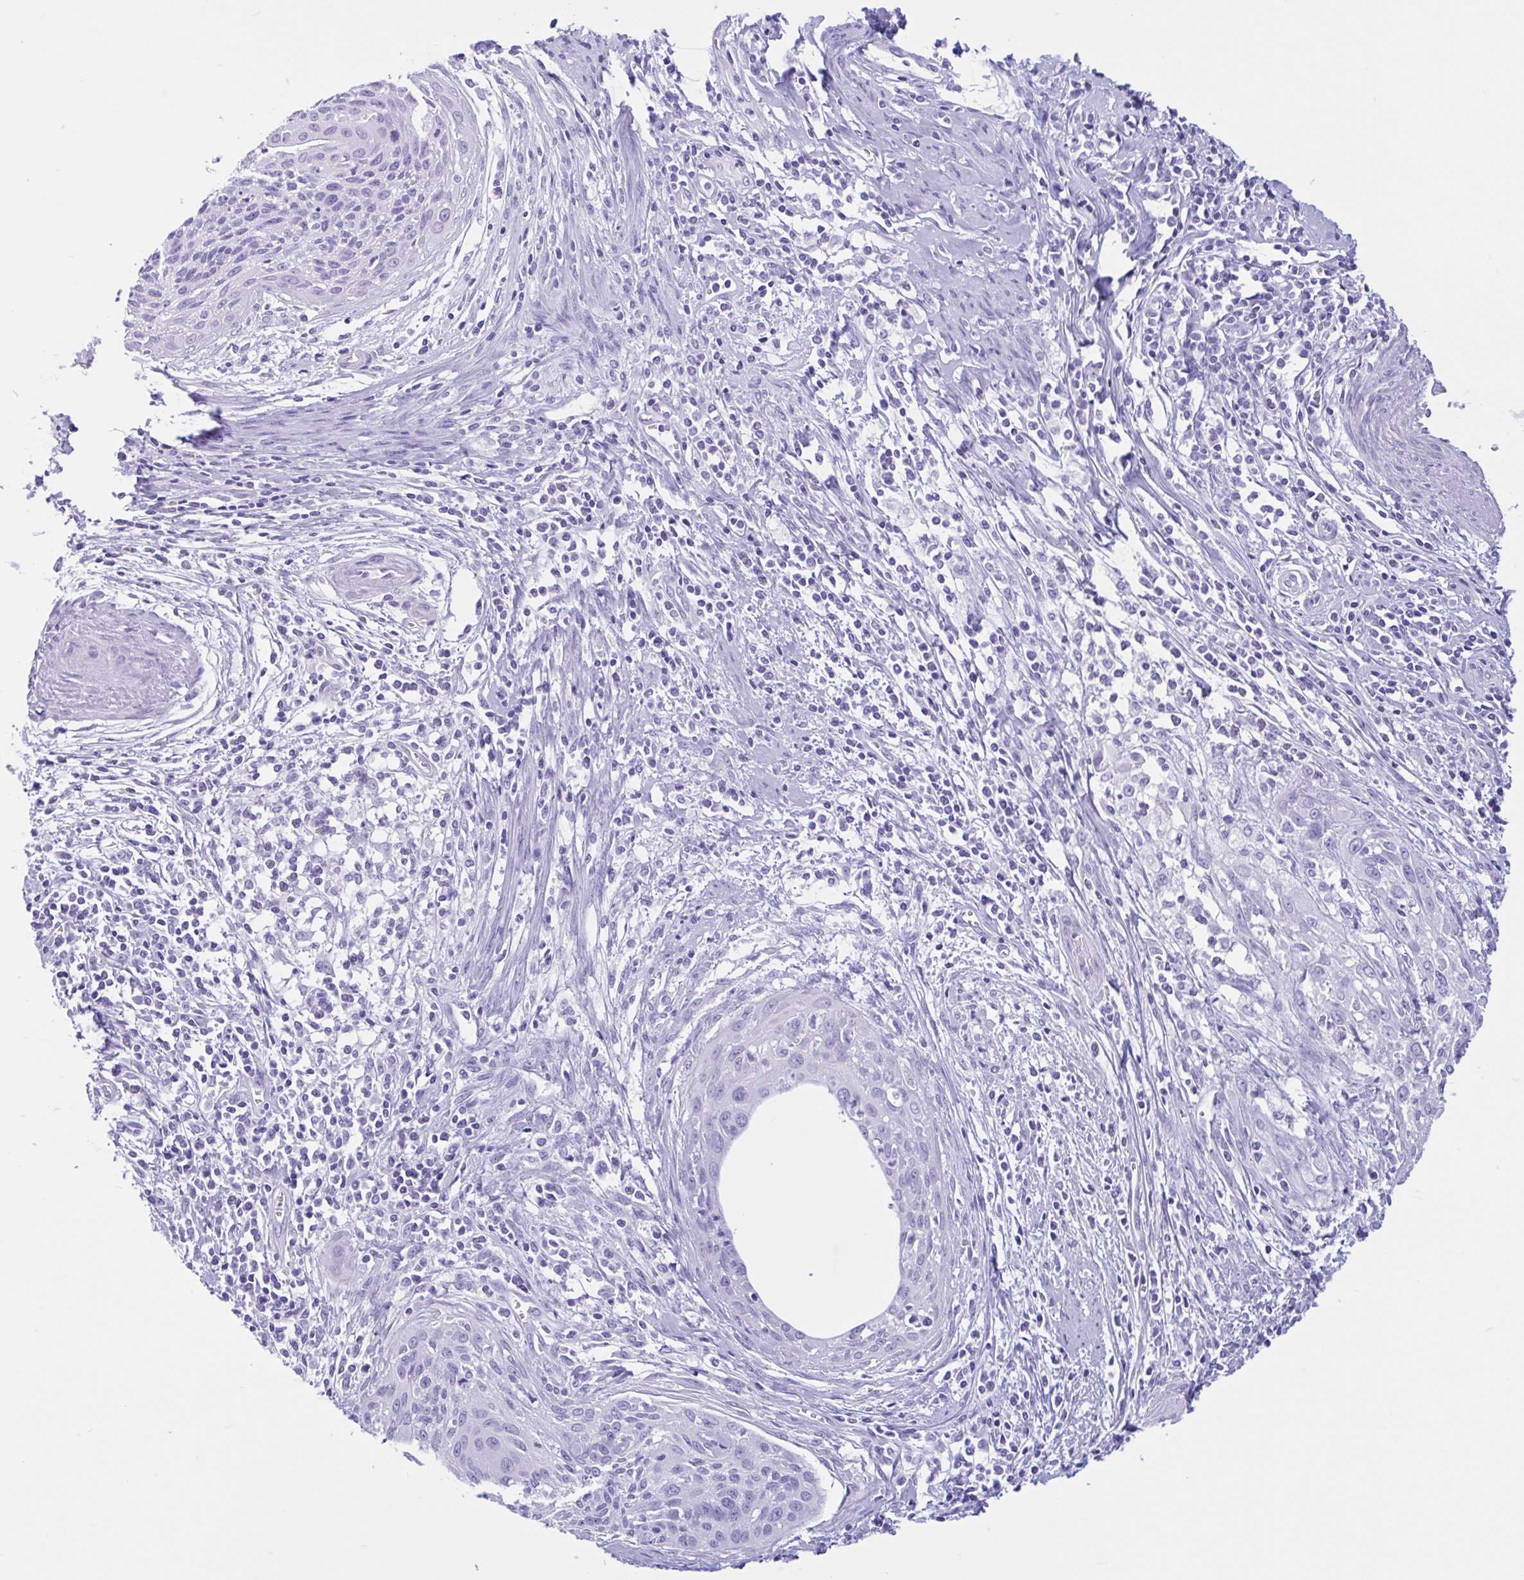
{"staining": {"intensity": "negative", "quantity": "none", "location": "none"}, "tissue": "cervical cancer", "cell_type": "Tumor cells", "image_type": "cancer", "snomed": [{"axis": "morphology", "description": "Squamous cell carcinoma, NOS"}, {"axis": "topography", "description": "Cervix"}], "caption": "Protein analysis of squamous cell carcinoma (cervical) shows no significant staining in tumor cells.", "gene": "IAPP", "patient": {"sex": "female", "age": 55}}